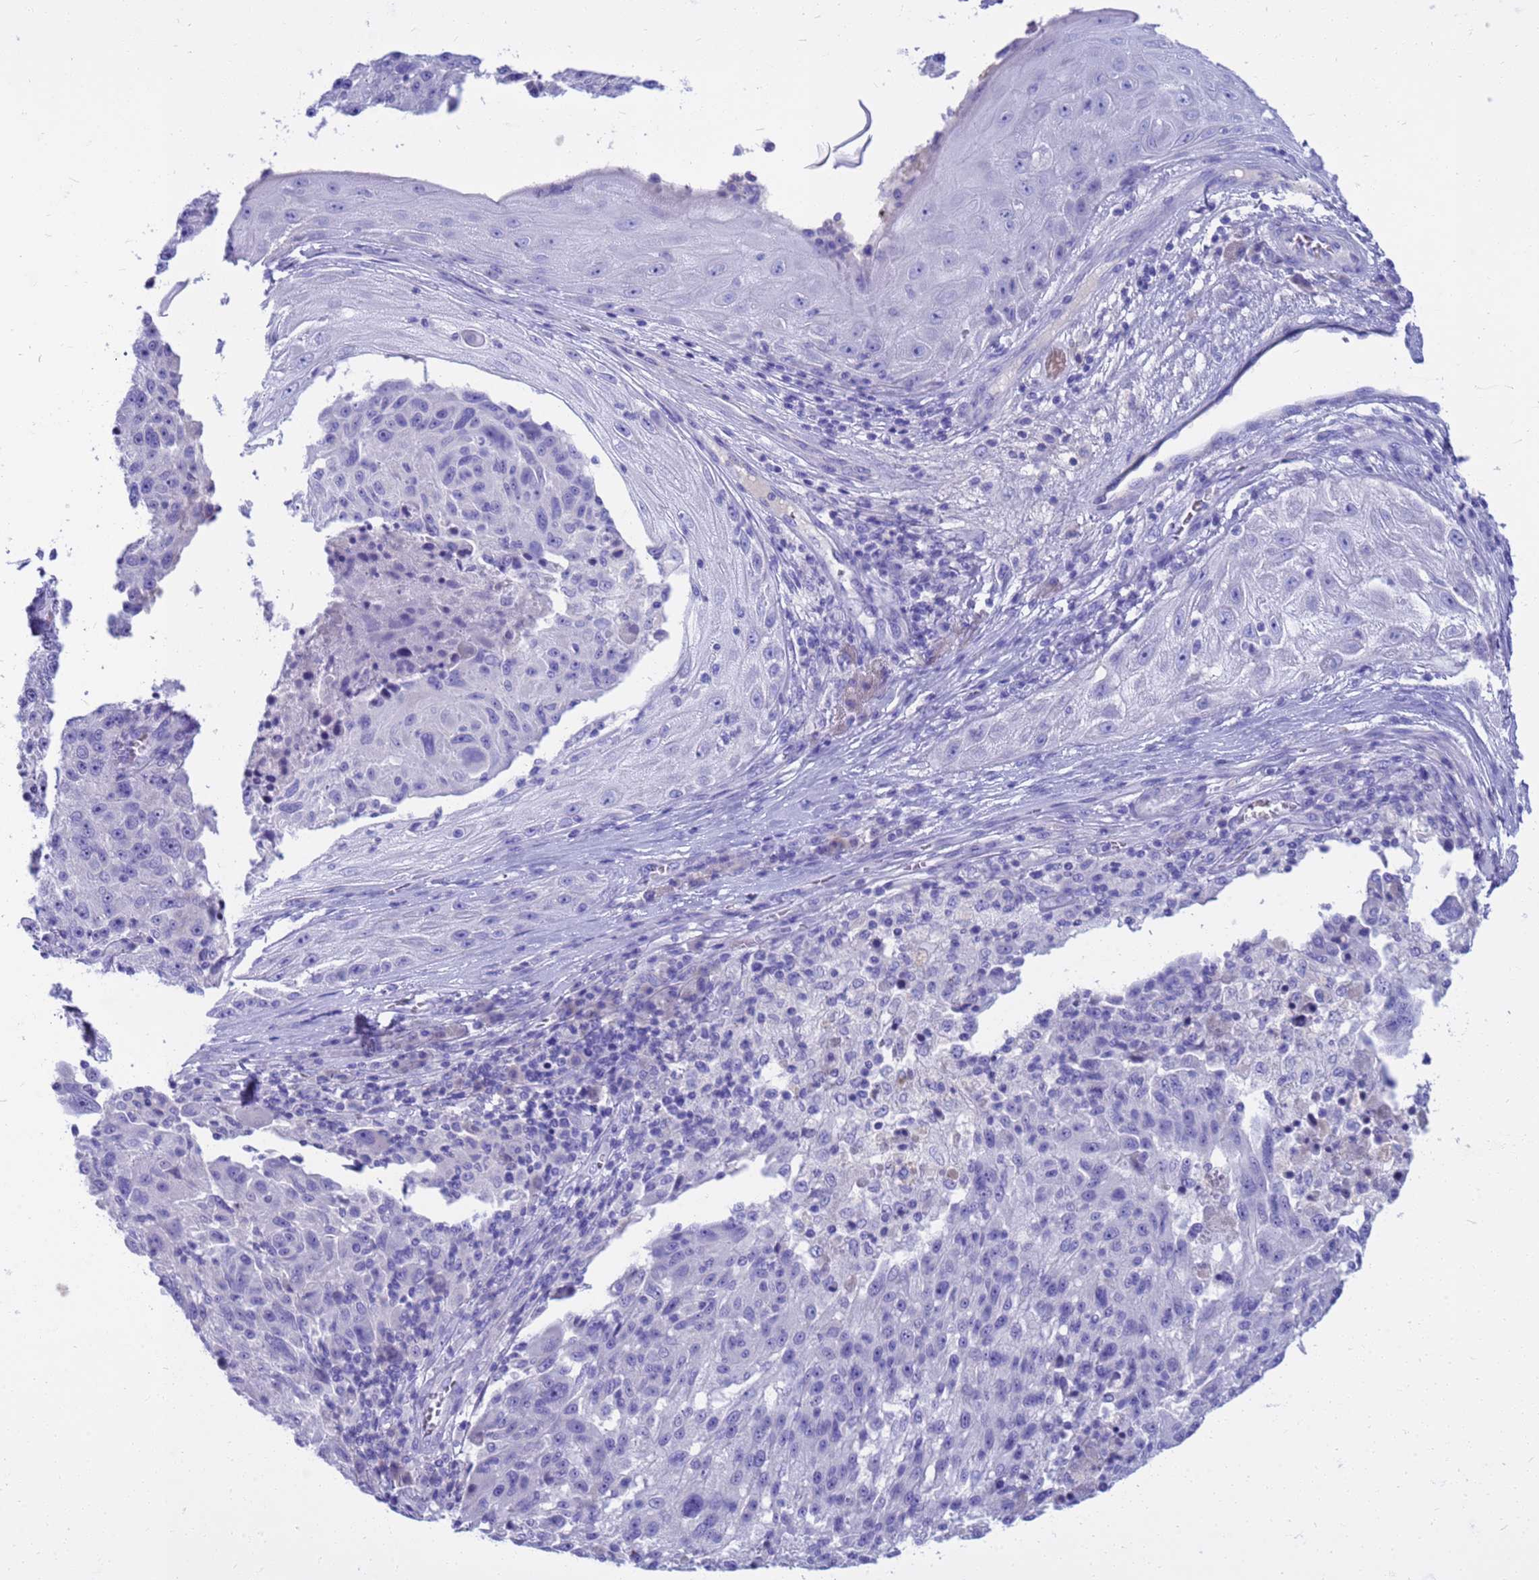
{"staining": {"intensity": "negative", "quantity": "none", "location": "none"}, "tissue": "melanoma", "cell_type": "Tumor cells", "image_type": "cancer", "snomed": [{"axis": "morphology", "description": "Malignant melanoma, NOS"}, {"axis": "topography", "description": "Skin"}], "caption": "An immunohistochemistry micrograph of melanoma is shown. There is no staining in tumor cells of melanoma. (DAB (3,3'-diaminobenzidine) immunohistochemistry (IHC), high magnification).", "gene": "SYCN", "patient": {"sex": "male", "age": 53}}